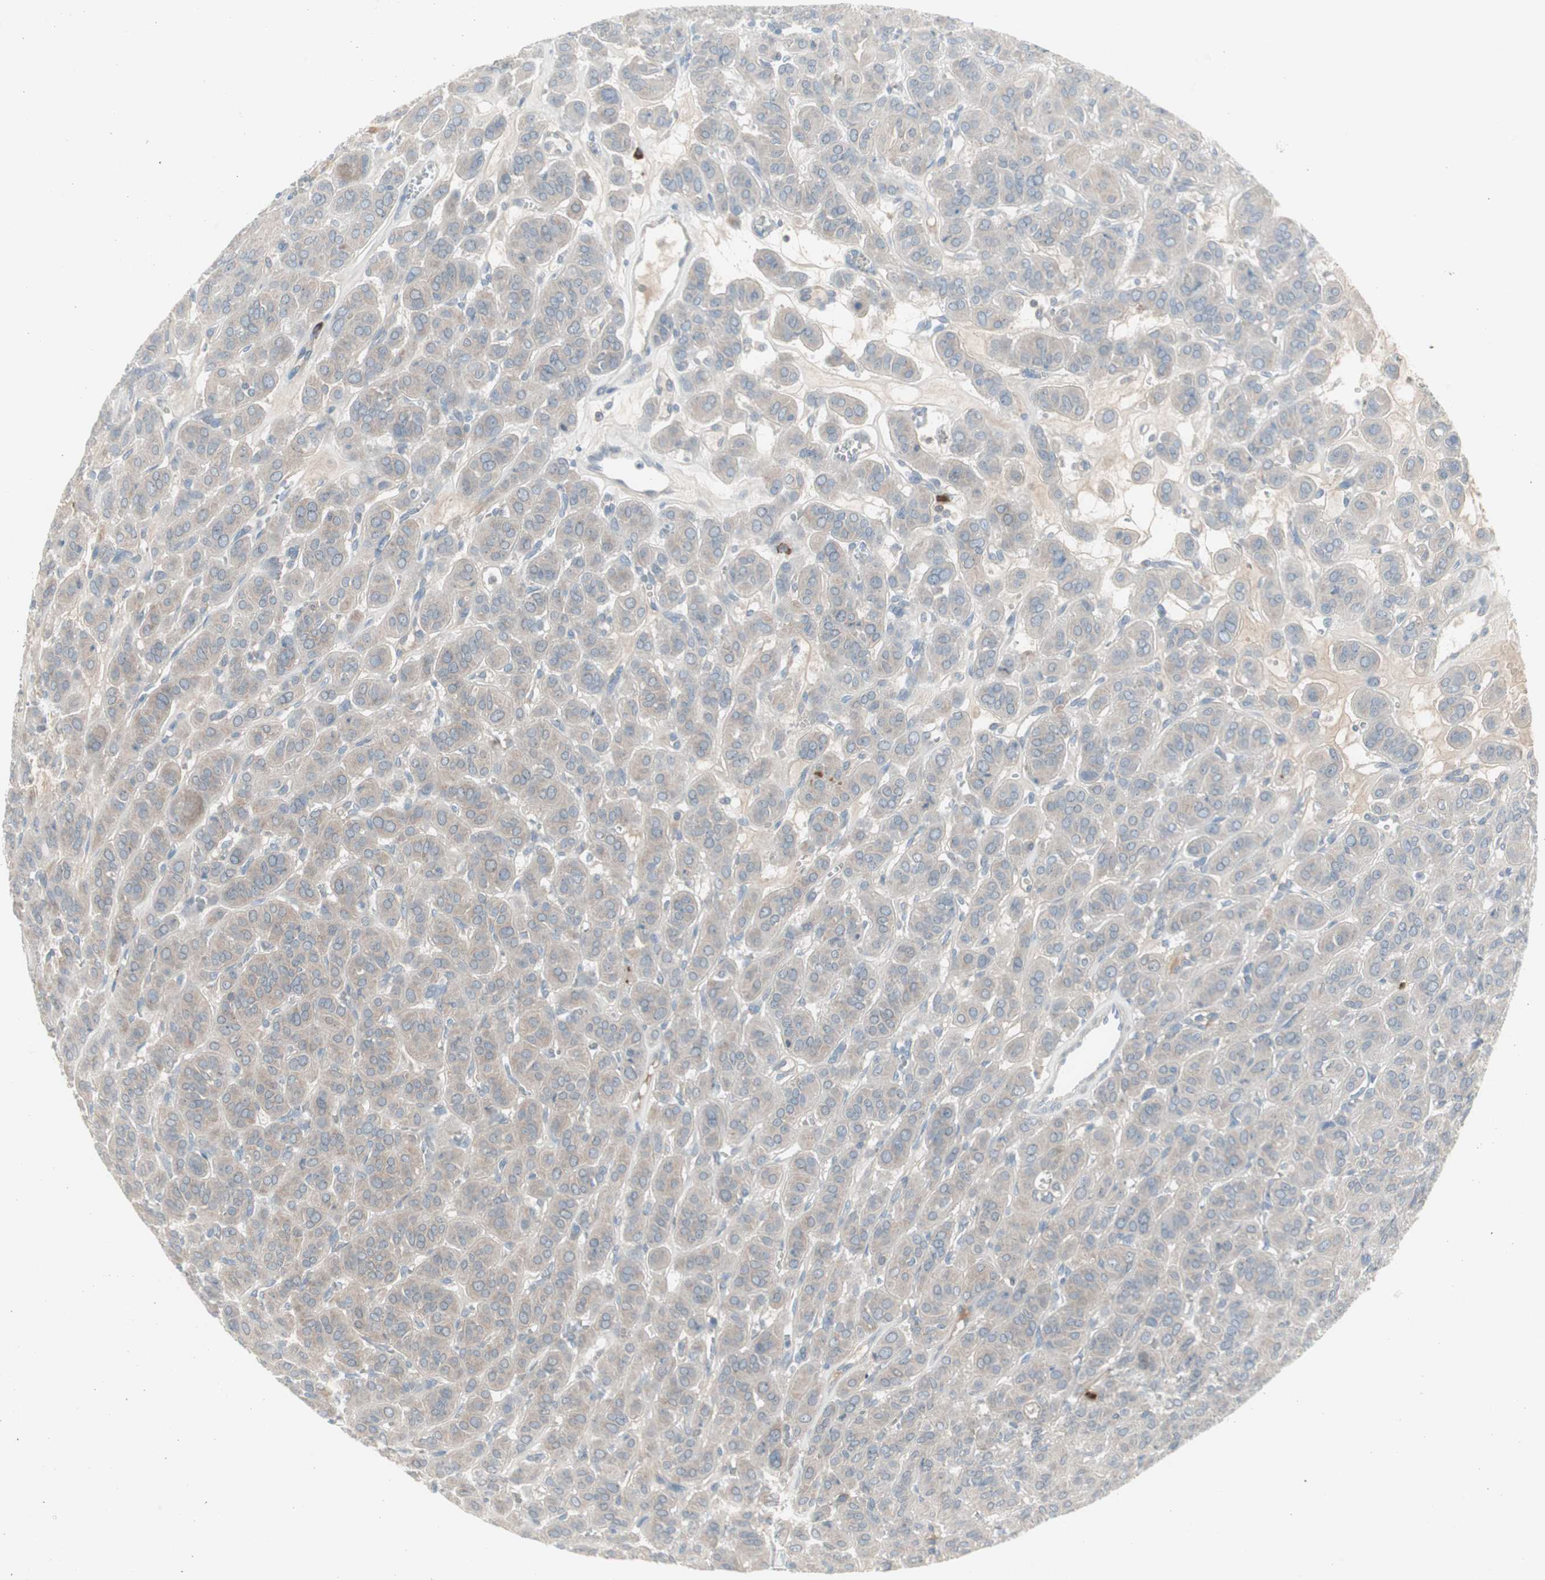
{"staining": {"intensity": "weak", "quantity": "25%-75%", "location": "cytoplasmic/membranous"}, "tissue": "thyroid cancer", "cell_type": "Tumor cells", "image_type": "cancer", "snomed": [{"axis": "morphology", "description": "Follicular adenoma carcinoma, NOS"}, {"axis": "topography", "description": "Thyroid gland"}], "caption": "IHC of thyroid cancer (follicular adenoma carcinoma) reveals low levels of weak cytoplasmic/membranous expression in about 25%-75% of tumor cells.", "gene": "ZSCAN32", "patient": {"sex": "female", "age": 71}}